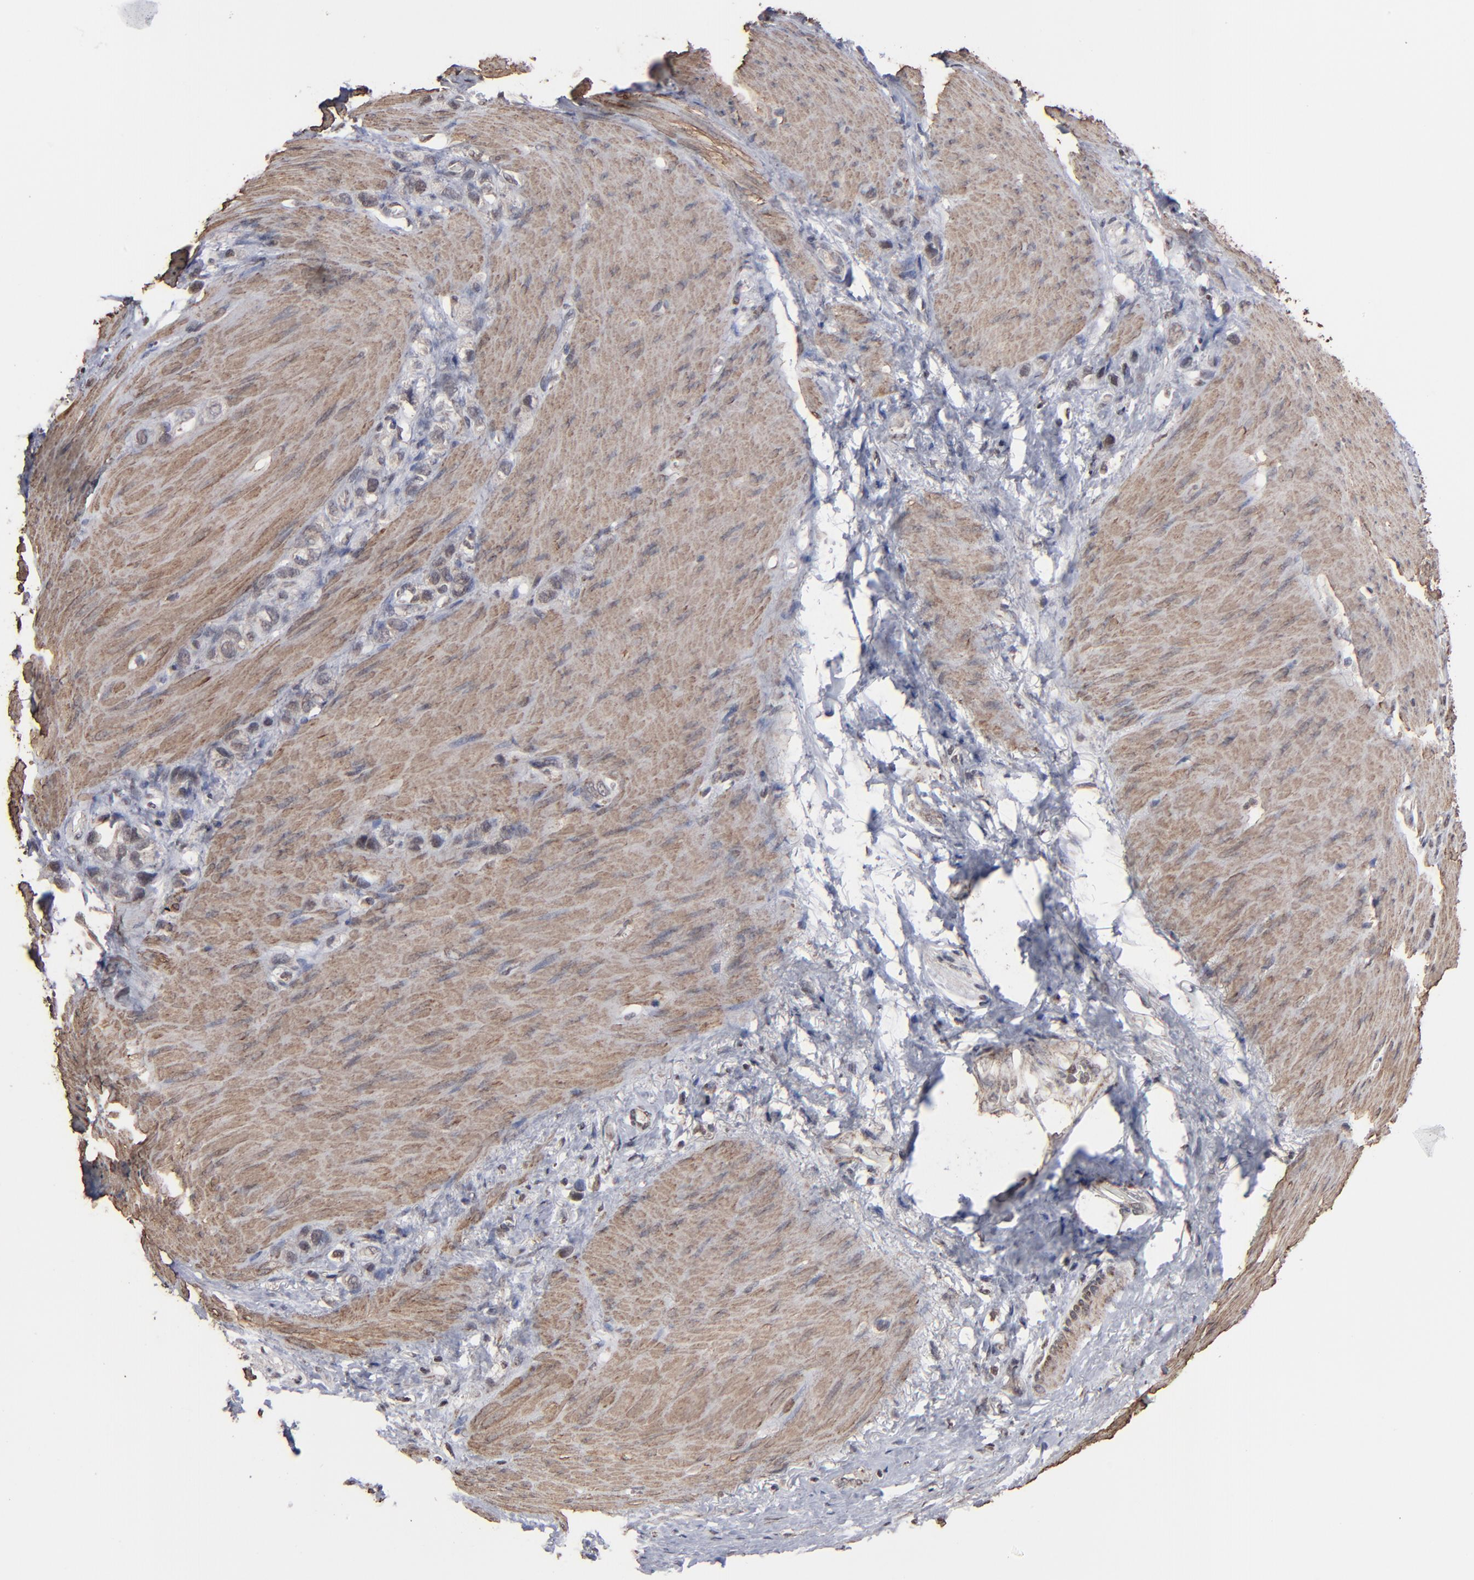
{"staining": {"intensity": "weak", "quantity": "25%-75%", "location": "cytoplasmic/membranous"}, "tissue": "stomach cancer", "cell_type": "Tumor cells", "image_type": "cancer", "snomed": [{"axis": "morphology", "description": "Normal tissue, NOS"}, {"axis": "morphology", "description": "Adenocarcinoma, NOS"}, {"axis": "morphology", "description": "Adenocarcinoma, High grade"}, {"axis": "topography", "description": "Stomach, upper"}, {"axis": "topography", "description": "Stomach"}], "caption": "High-grade adenocarcinoma (stomach) tissue exhibits weak cytoplasmic/membranous positivity in about 25%-75% of tumor cells", "gene": "BNIP3", "patient": {"sex": "female", "age": 65}}